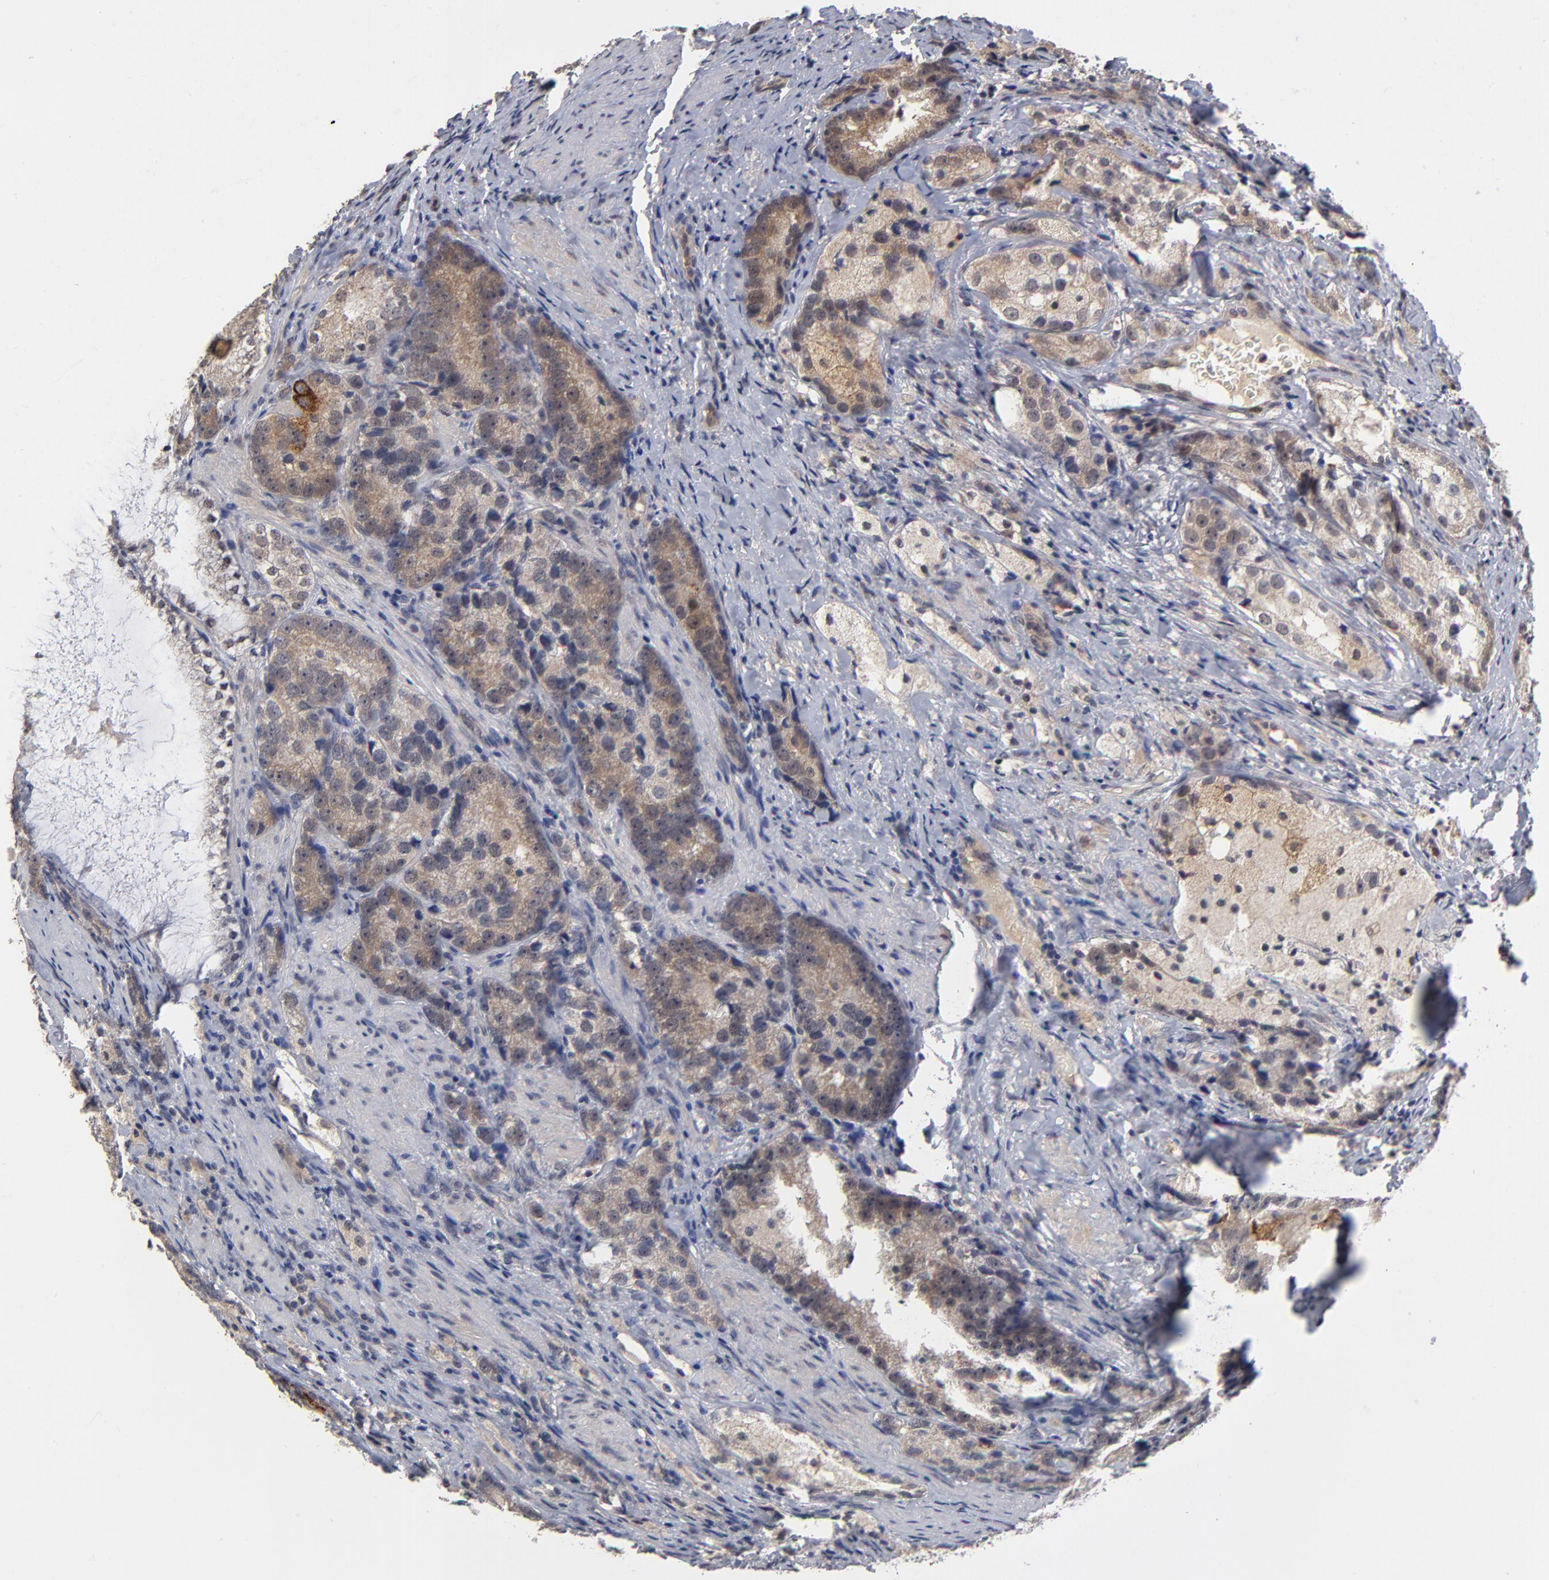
{"staining": {"intensity": "moderate", "quantity": ">75%", "location": "cytoplasmic/membranous"}, "tissue": "prostate cancer", "cell_type": "Tumor cells", "image_type": "cancer", "snomed": [{"axis": "morphology", "description": "Adenocarcinoma, High grade"}, {"axis": "topography", "description": "Prostate"}], "caption": "IHC staining of adenocarcinoma (high-grade) (prostate), which reveals medium levels of moderate cytoplasmic/membranous expression in approximately >75% of tumor cells indicating moderate cytoplasmic/membranous protein staining. The staining was performed using DAB (3,3'-diaminobenzidine) (brown) for protein detection and nuclei were counterstained in hematoxylin (blue).", "gene": "ASB8", "patient": {"sex": "male", "age": 63}}